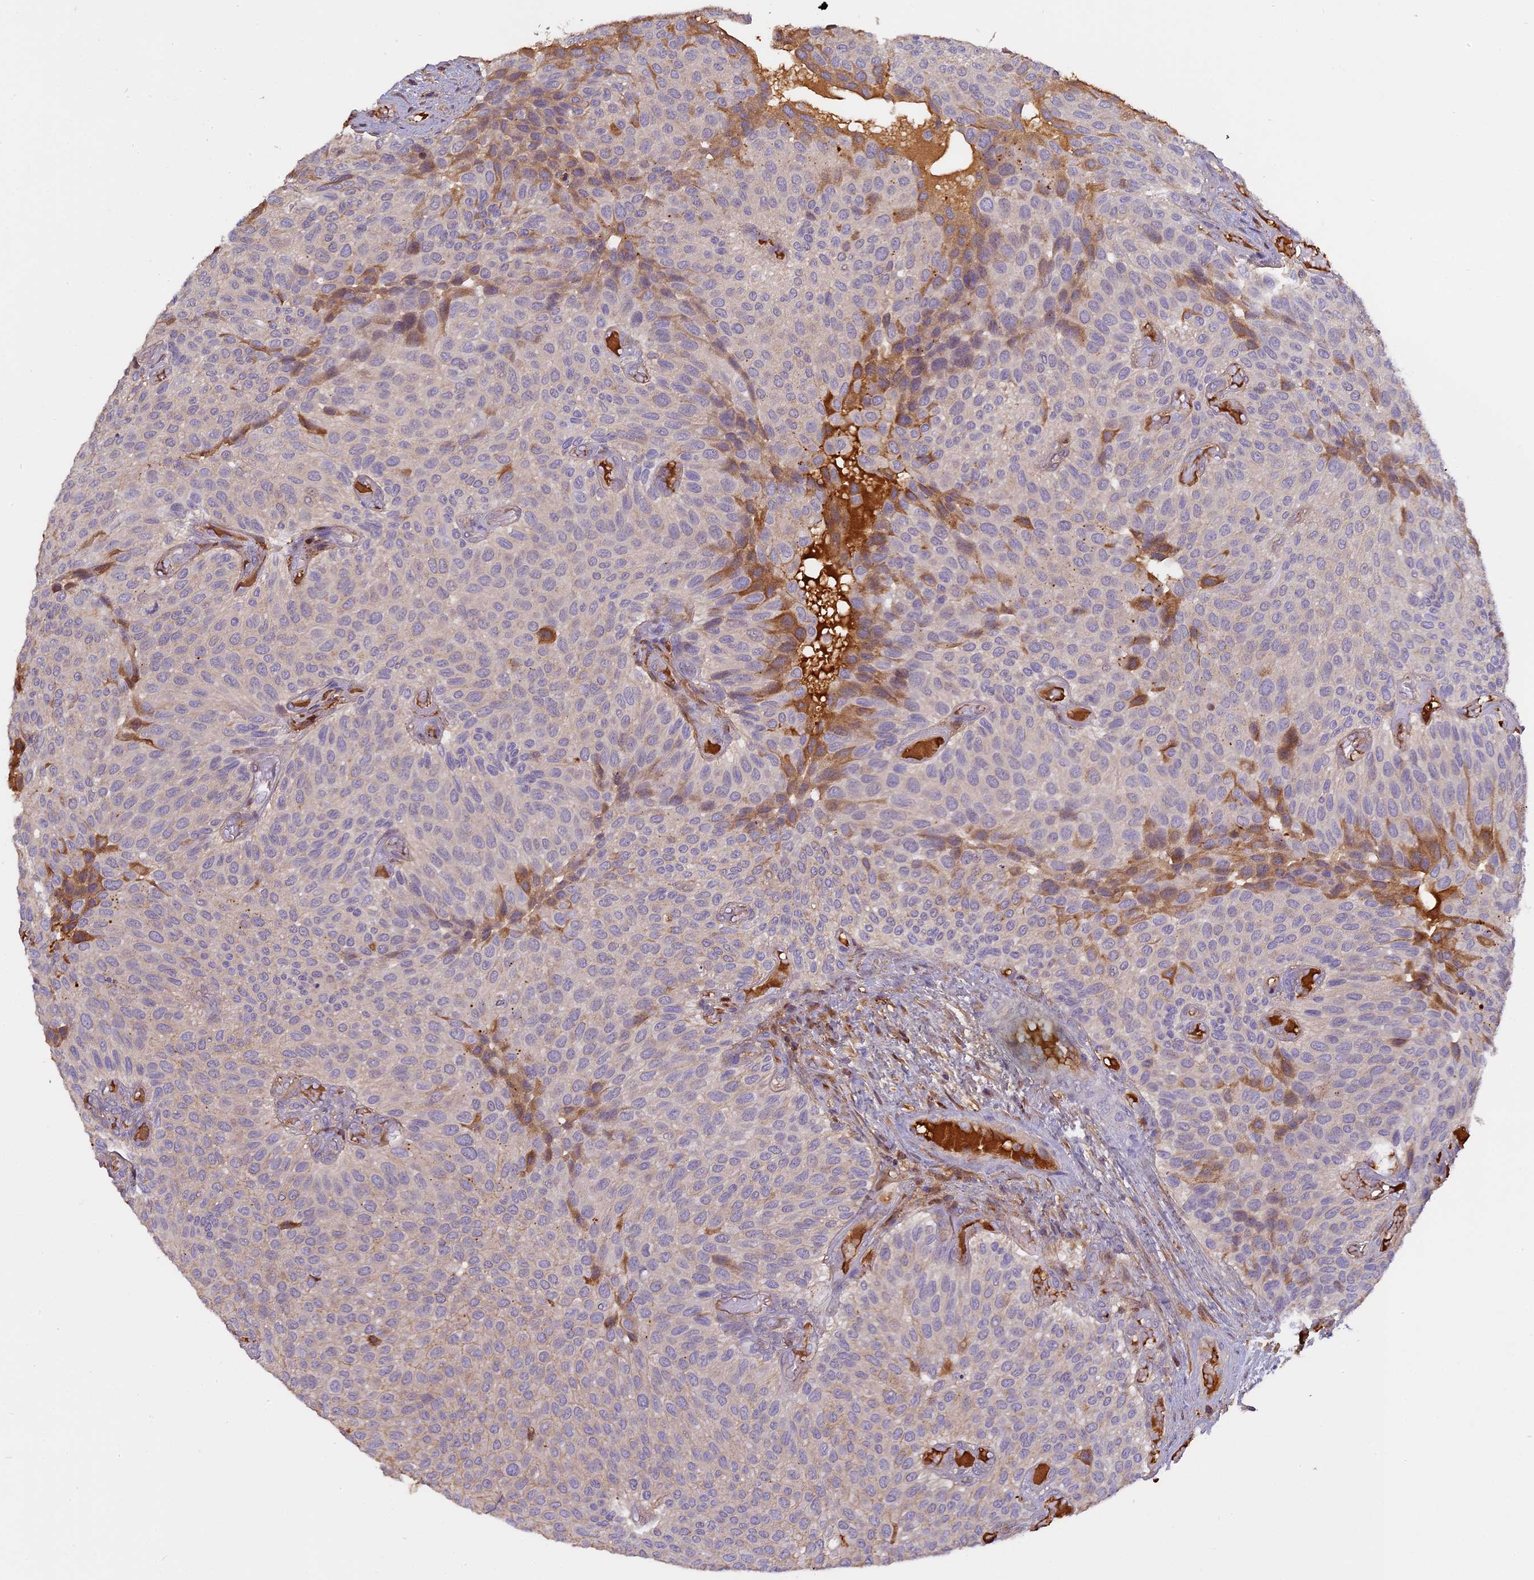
{"staining": {"intensity": "negative", "quantity": "none", "location": "none"}, "tissue": "urothelial cancer", "cell_type": "Tumor cells", "image_type": "cancer", "snomed": [{"axis": "morphology", "description": "Urothelial carcinoma, Low grade"}, {"axis": "topography", "description": "Urinary bladder"}], "caption": "DAB immunohistochemical staining of human urothelial cancer displays no significant positivity in tumor cells.", "gene": "CFAP119", "patient": {"sex": "male", "age": 89}}